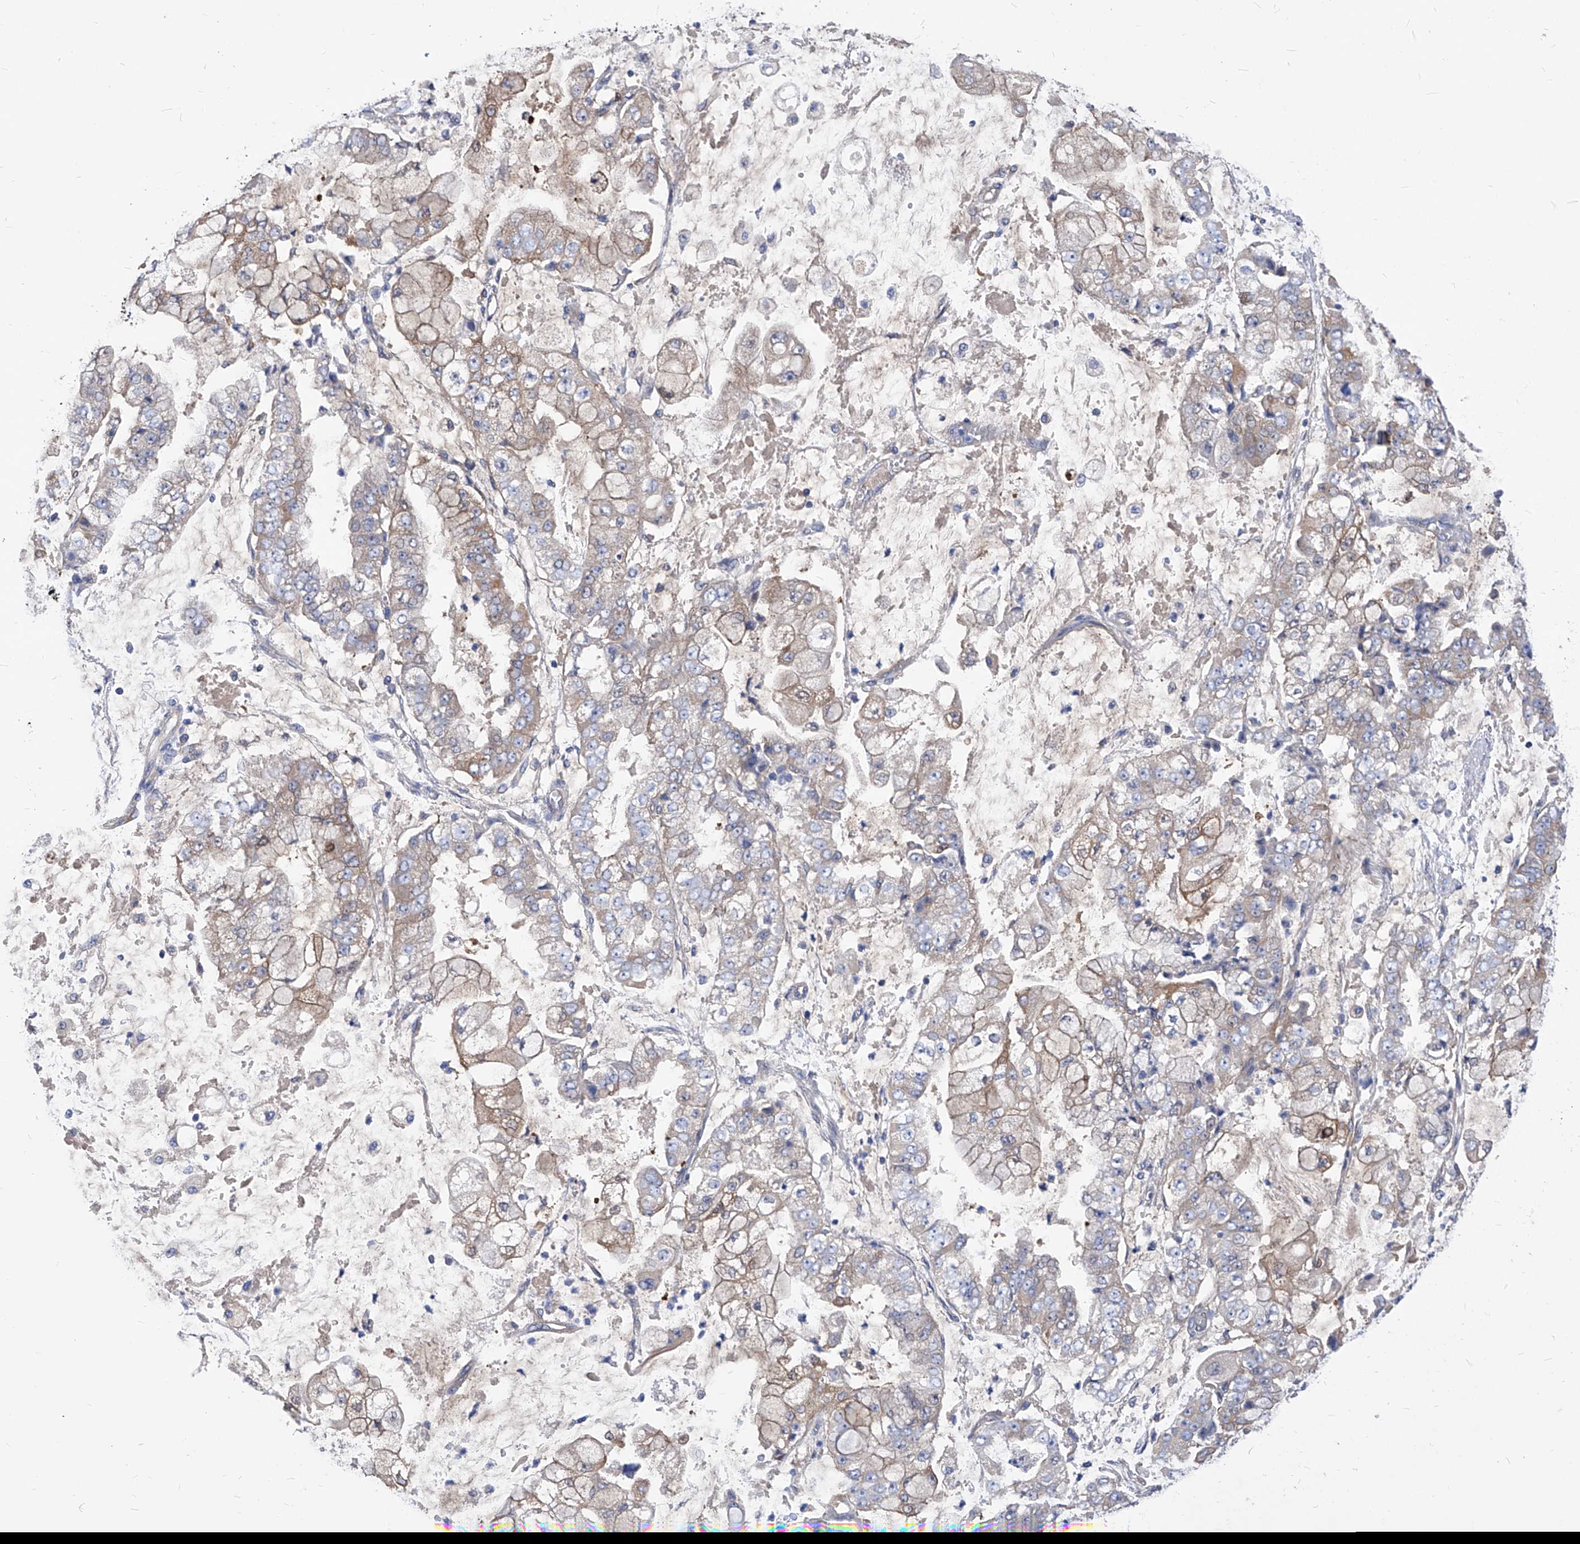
{"staining": {"intensity": "weak", "quantity": "25%-75%", "location": "cytoplasmic/membranous"}, "tissue": "stomach cancer", "cell_type": "Tumor cells", "image_type": "cancer", "snomed": [{"axis": "morphology", "description": "Adenocarcinoma, NOS"}, {"axis": "topography", "description": "Stomach"}], "caption": "Immunohistochemistry image of stomach adenocarcinoma stained for a protein (brown), which shows low levels of weak cytoplasmic/membranous expression in about 25%-75% of tumor cells.", "gene": "XPNPEP1", "patient": {"sex": "male", "age": 76}}